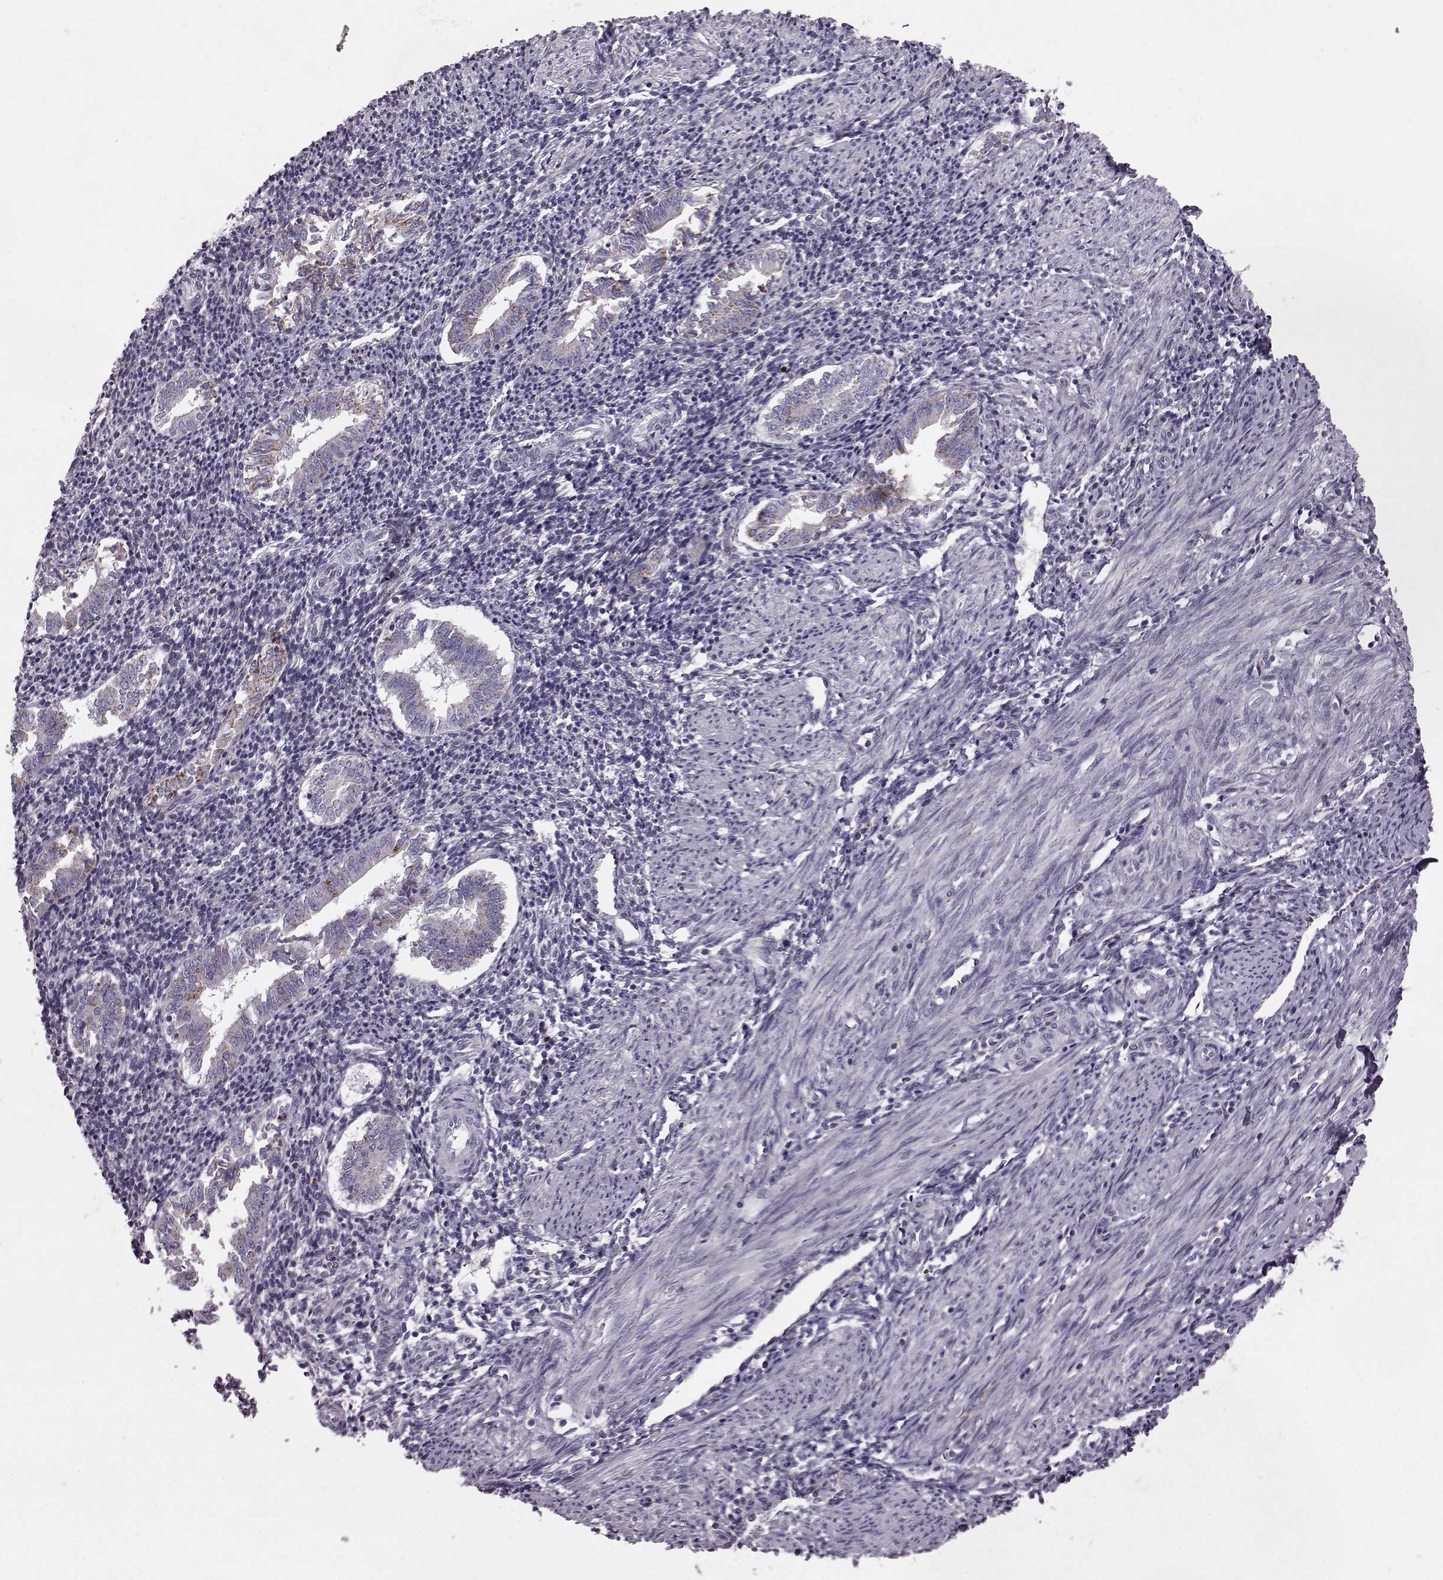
{"staining": {"intensity": "negative", "quantity": "none", "location": "none"}, "tissue": "endometrium", "cell_type": "Cells in endometrial stroma", "image_type": "normal", "snomed": [{"axis": "morphology", "description": "Normal tissue, NOS"}, {"axis": "topography", "description": "Endometrium"}], "caption": "Protein analysis of normal endometrium exhibits no significant positivity in cells in endometrial stroma. Brightfield microscopy of immunohistochemistry (IHC) stained with DAB (3,3'-diaminobenzidine) (brown) and hematoxylin (blue), captured at high magnification.", "gene": "RIMS2", "patient": {"sex": "female", "age": 25}}